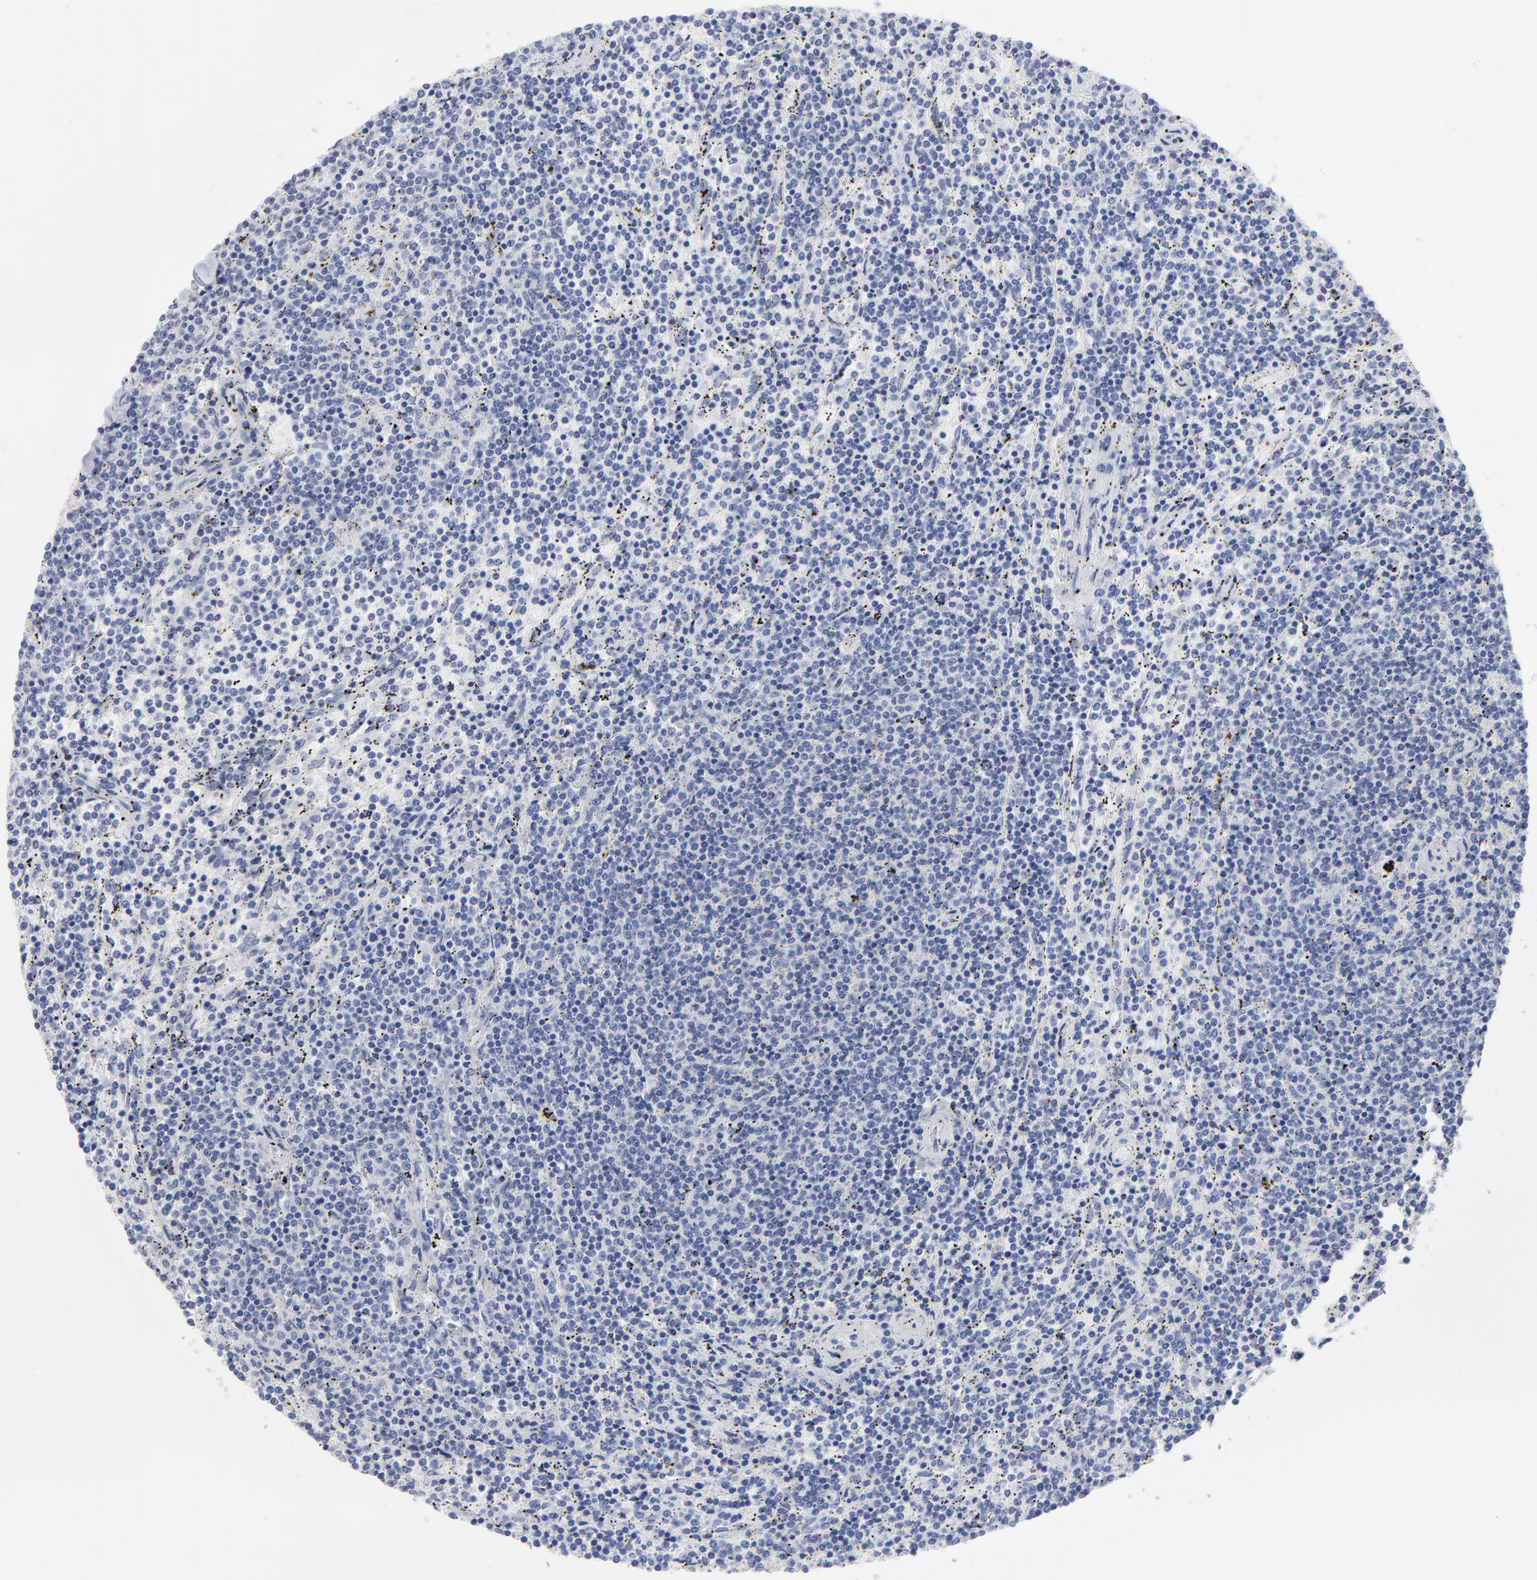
{"staining": {"intensity": "negative", "quantity": "none", "location": "none"}, "tissue": "lymphoma", "cell_type": "Tumor cells", "image_type": "cancer", "snomed": [{"axis": "morphology", "description": "Malignant lymphoma, non-Hodgkin's type, Low grade"}, {"axis": "topography", "description": "Spleen"}], "caption": "The IHC image has no significant positivity in tumor cells of lymphoma tissue.", "gene": "CNTN3", "patient": {"sex": "female", "age": 50}}